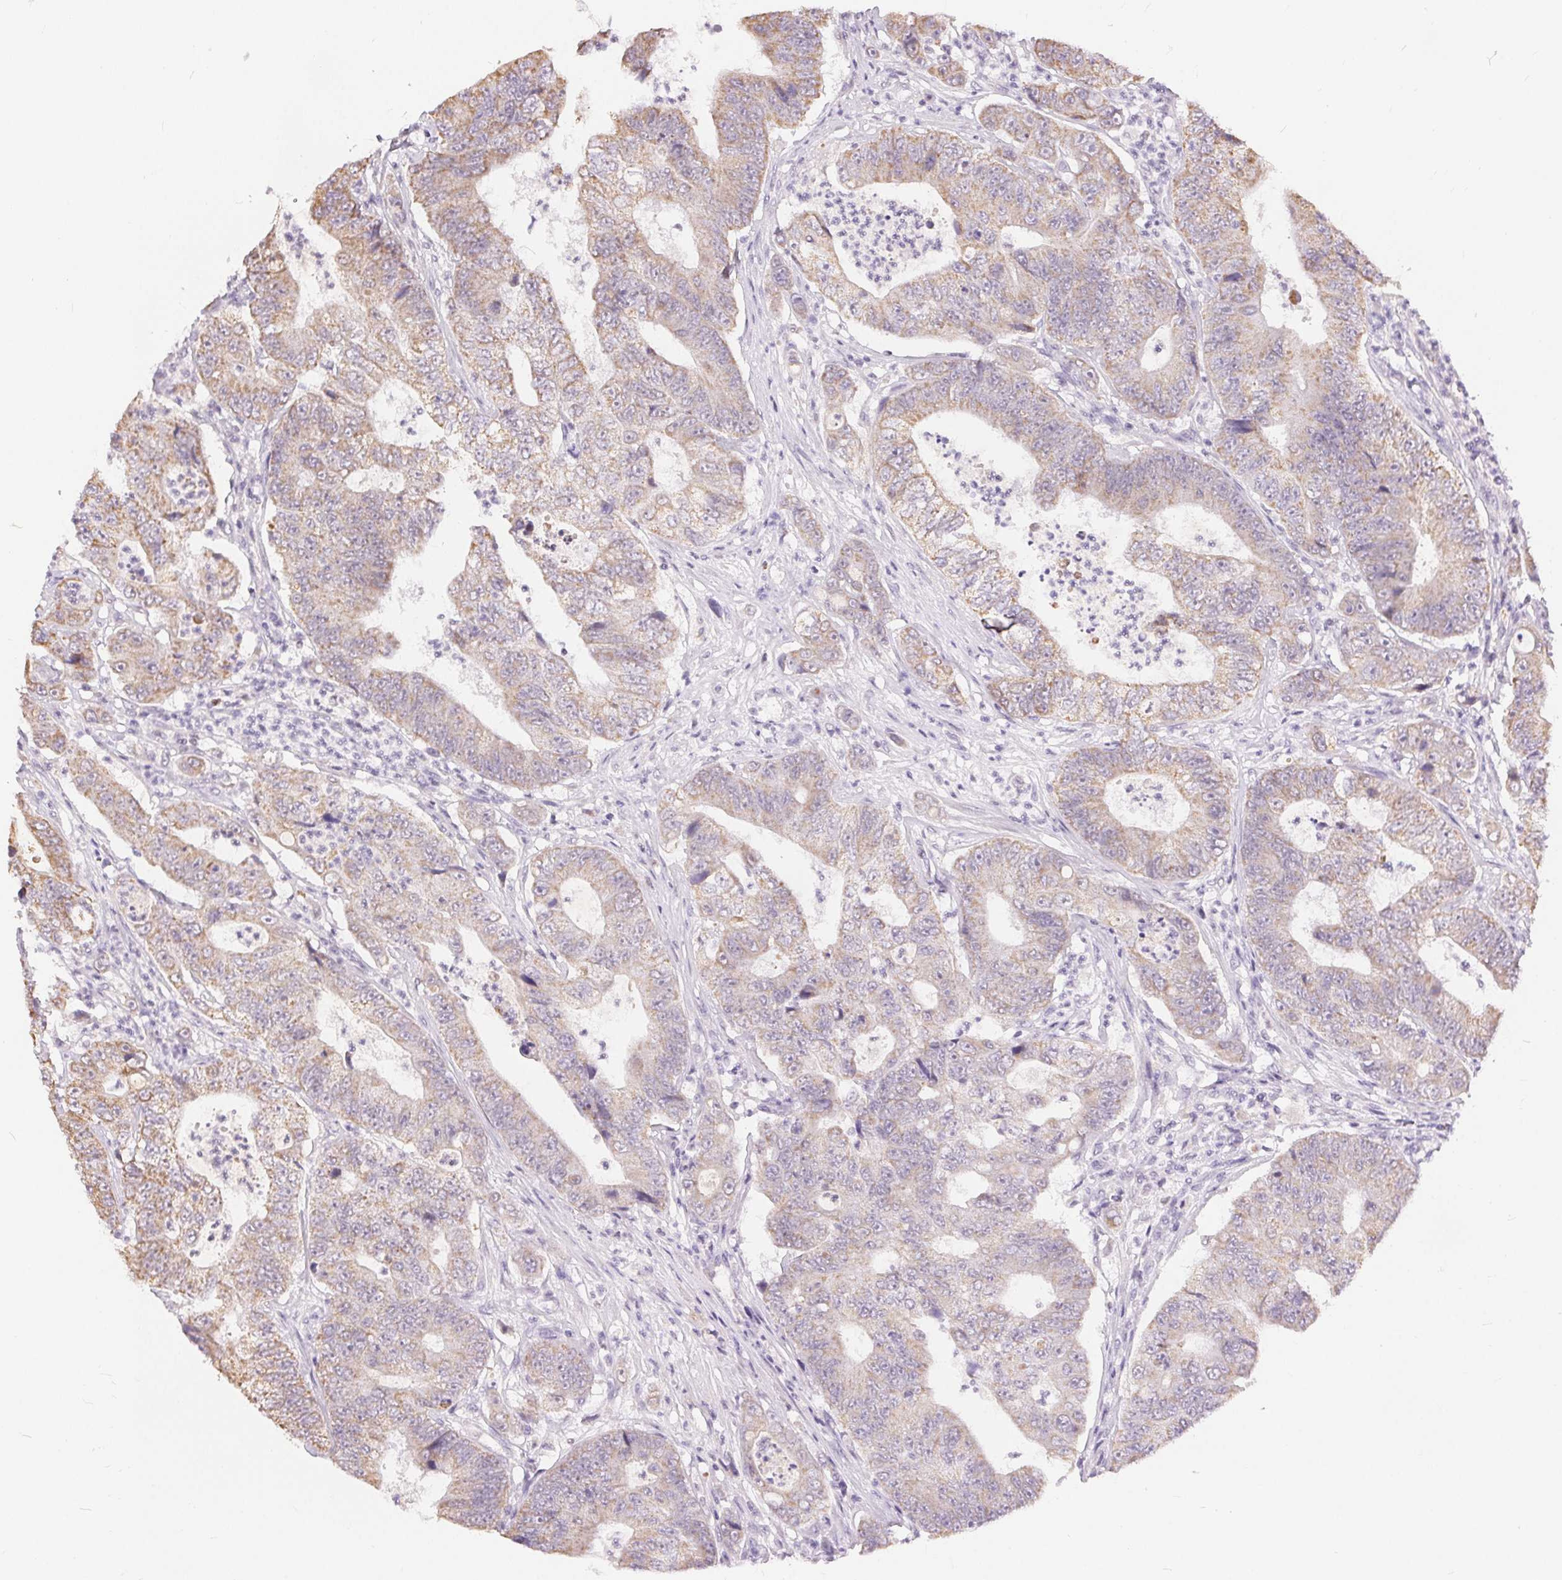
{"staining": {"intensity": "weak", "quantity": "25%-75%", "location": "cytoplasmic/membranous"}, "tissue": "colorectal cancer", "cell_type": "Tumor cells", "image_type": "cancer", "snomed": [{"axis": "morphology", "description": "Adenocarcinoma, NOS"}, {"axis": "topography", "description": "Colon"}], "caption": "Human adenocarcinoma (colorectal) stained with a protein marker shows weak staining in tumor cells.", "gene": "POU2F2", "patient": {"sex": "female", "age": 48}}